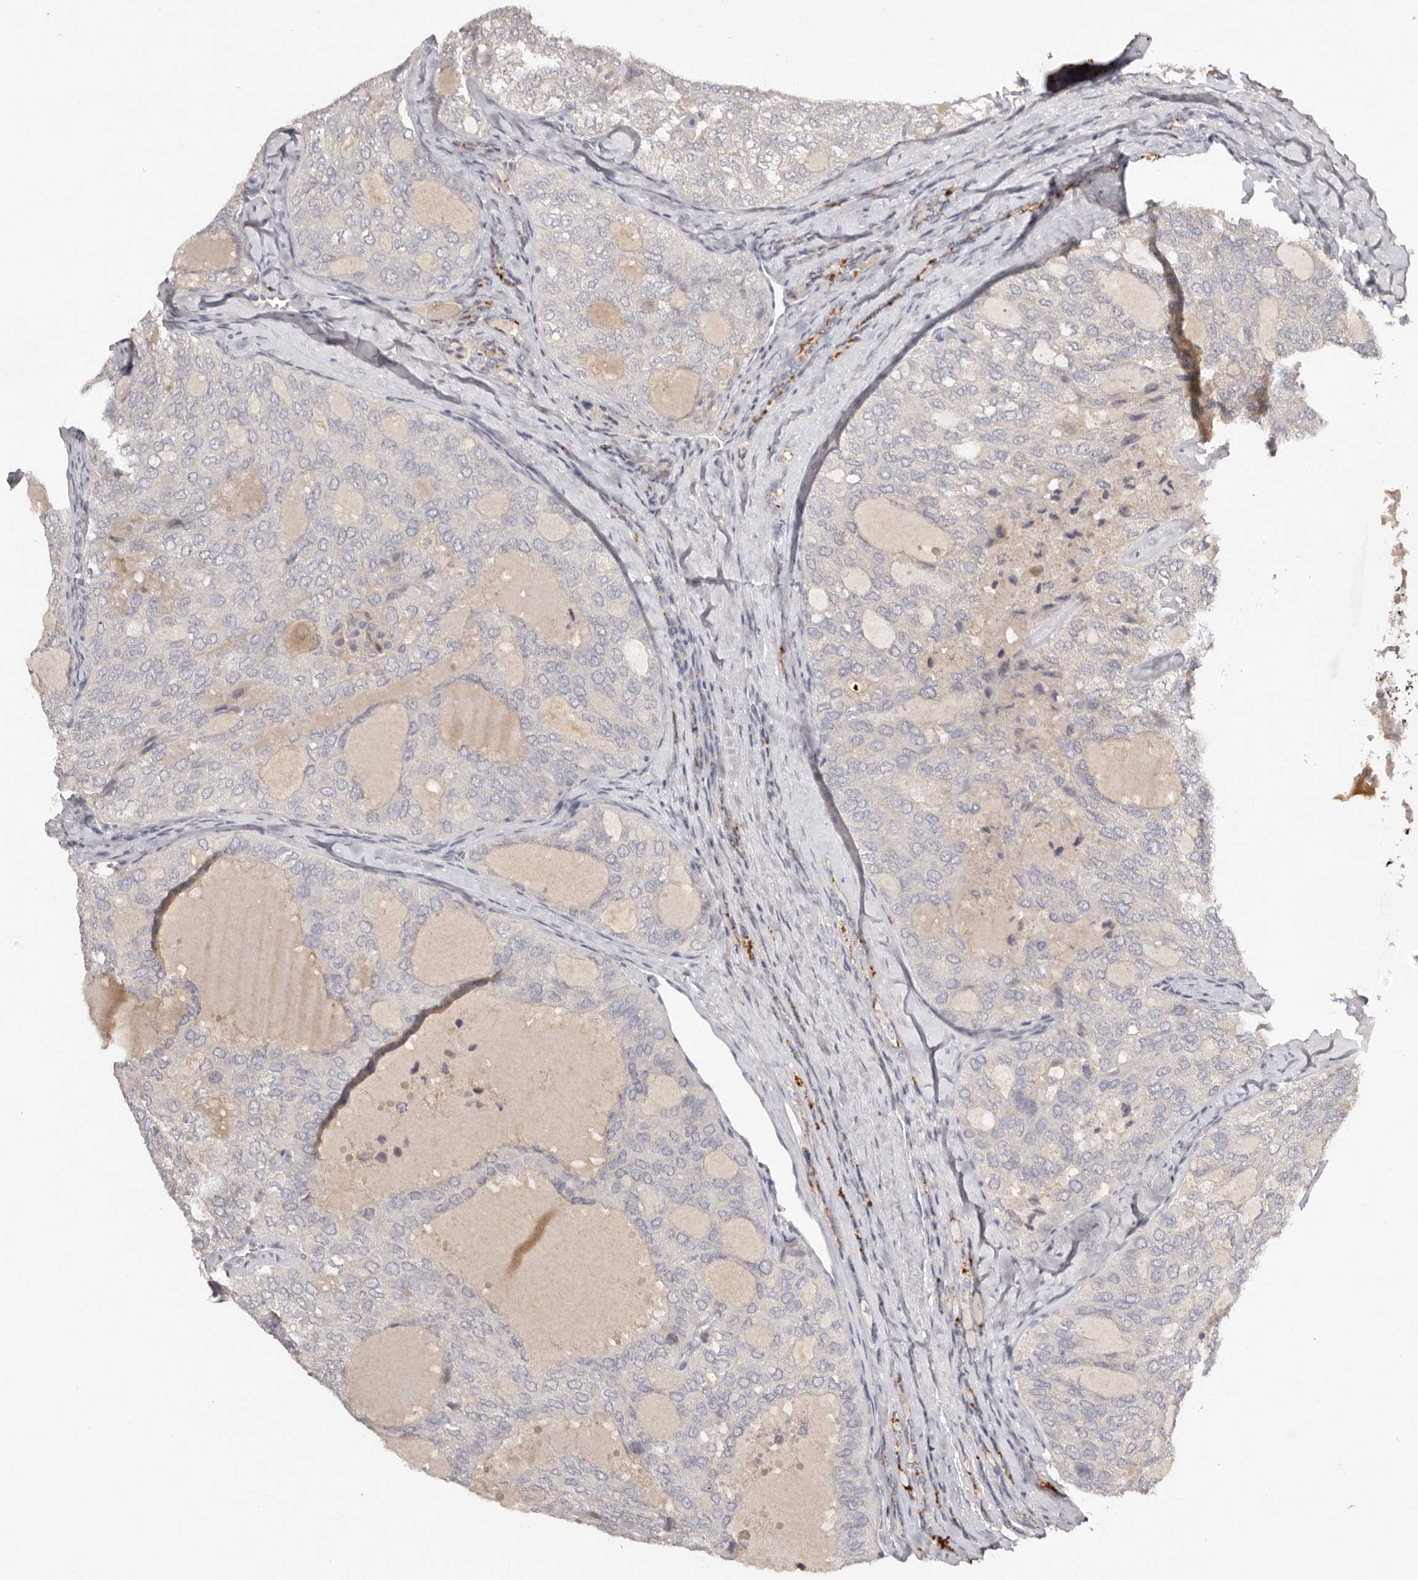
{"staining": {"intensity": "negative", "quantity": "none", "location": "none"}, "tissue": "thyroid cancer", "cell_type": "Tumor cells", "image_type": "cancer", "snomed": [{"axis": "morphology", "description": "Follicular adenoma carcinoma, NOS"}, {"axis": "topography", "description": "Thyroid gland"}], "caption": "Thyroid cancer was stained to show a protein in brown. There is no significant expression in tumor cells.", "gene": "SCUBE2", "patient": {"sex": "male", "age": 75}}